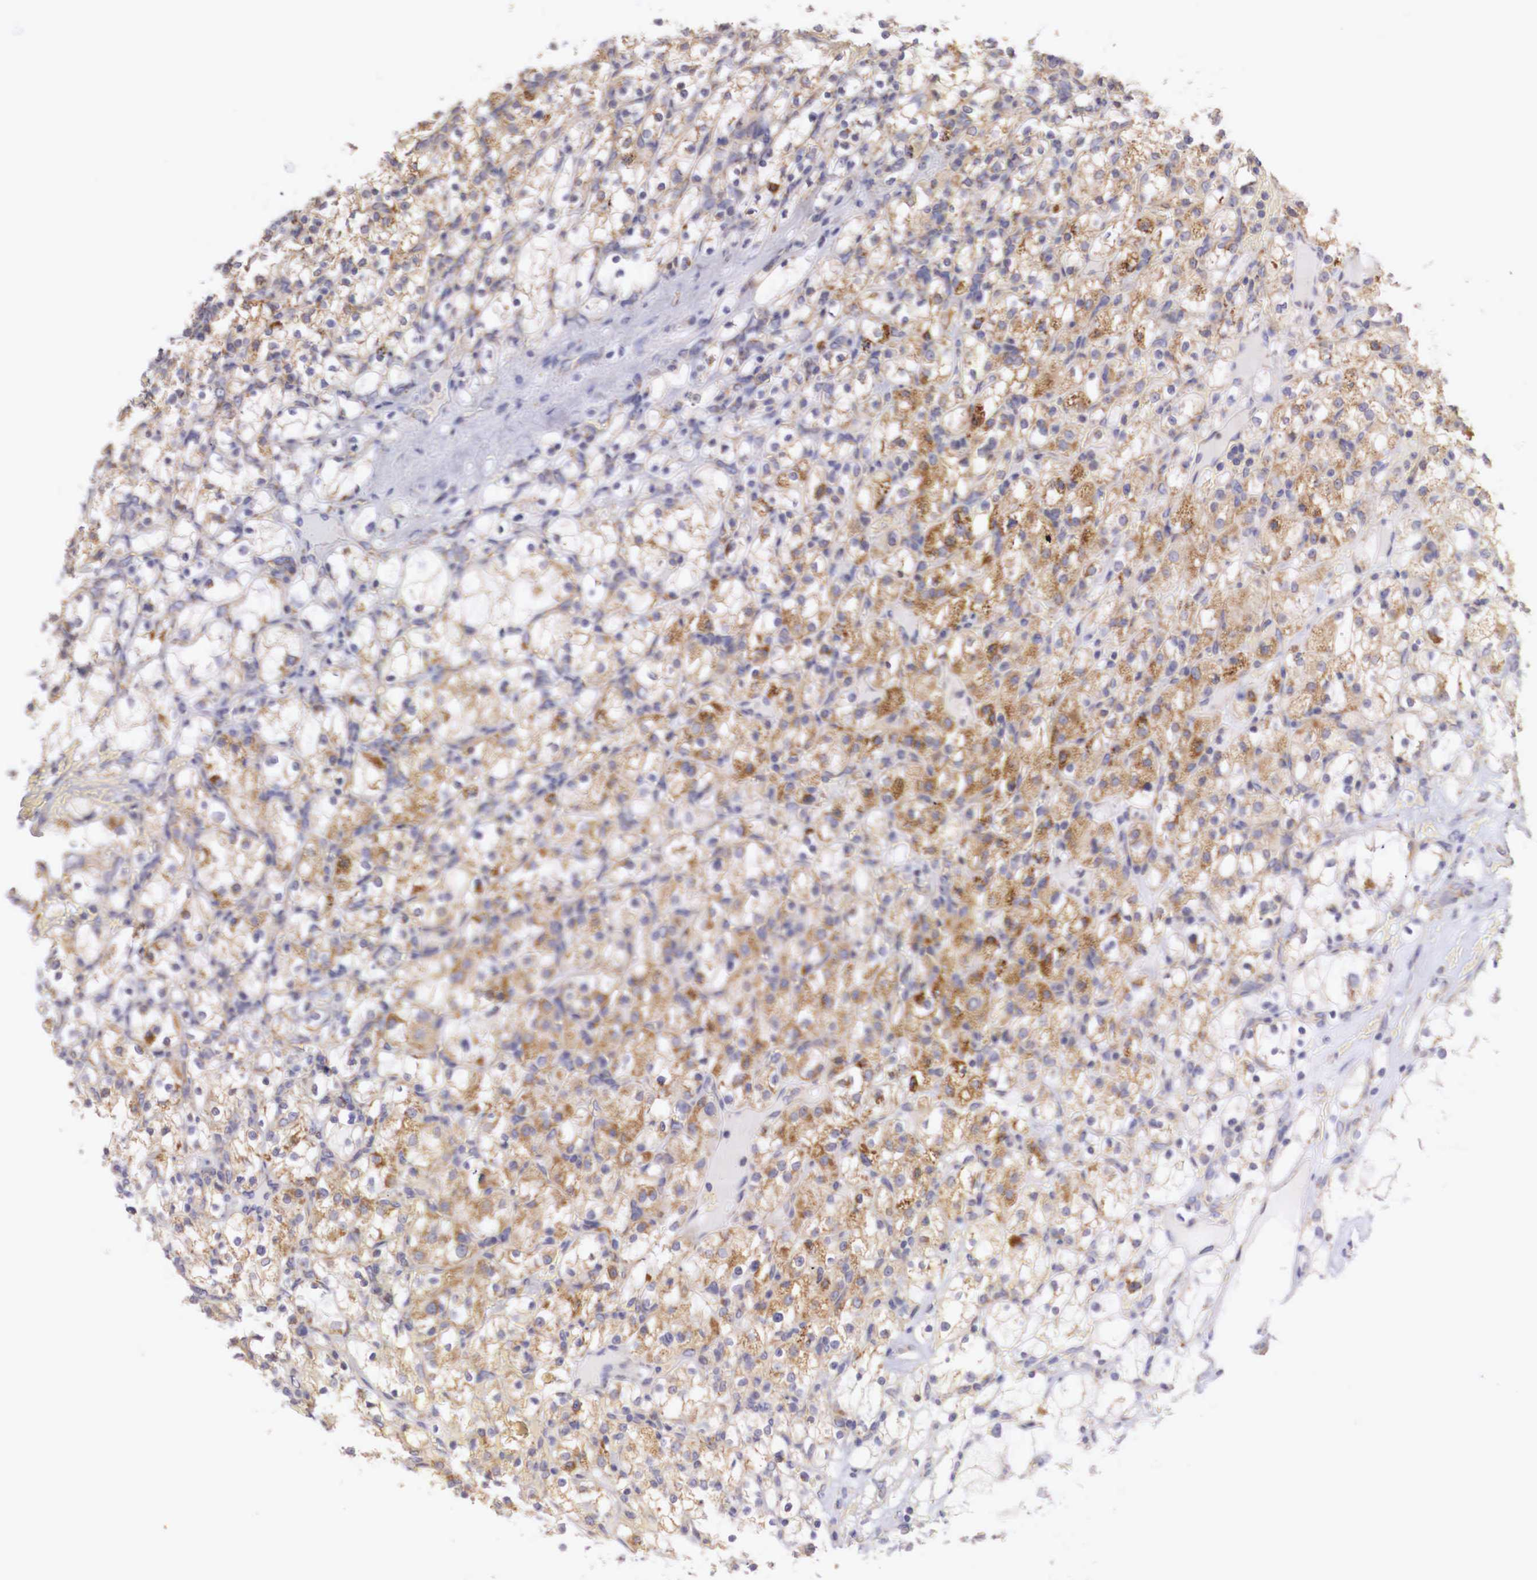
{"staining": {"intensity": "moderate", "quantity": ">75%", "location": "cytoplasmic/membranous"}, "tissue": "renal cancer", "cell_type": "Tumor cells", "image_type": "cancer", "snomed": [{"axis": "morphology", "description": "Adenocarcinoma, NOS"}, {"axis": "topography", "description": "Kidney"}], "caption": "Immunohistochemical staining of human renal cancer displays medium levels of moderate cytoplasmic/membranous protein expression in approximately >75% of tumor cells.", "gene": "XPNPEP3", "patient": {"sex": "female", "age": 83}}